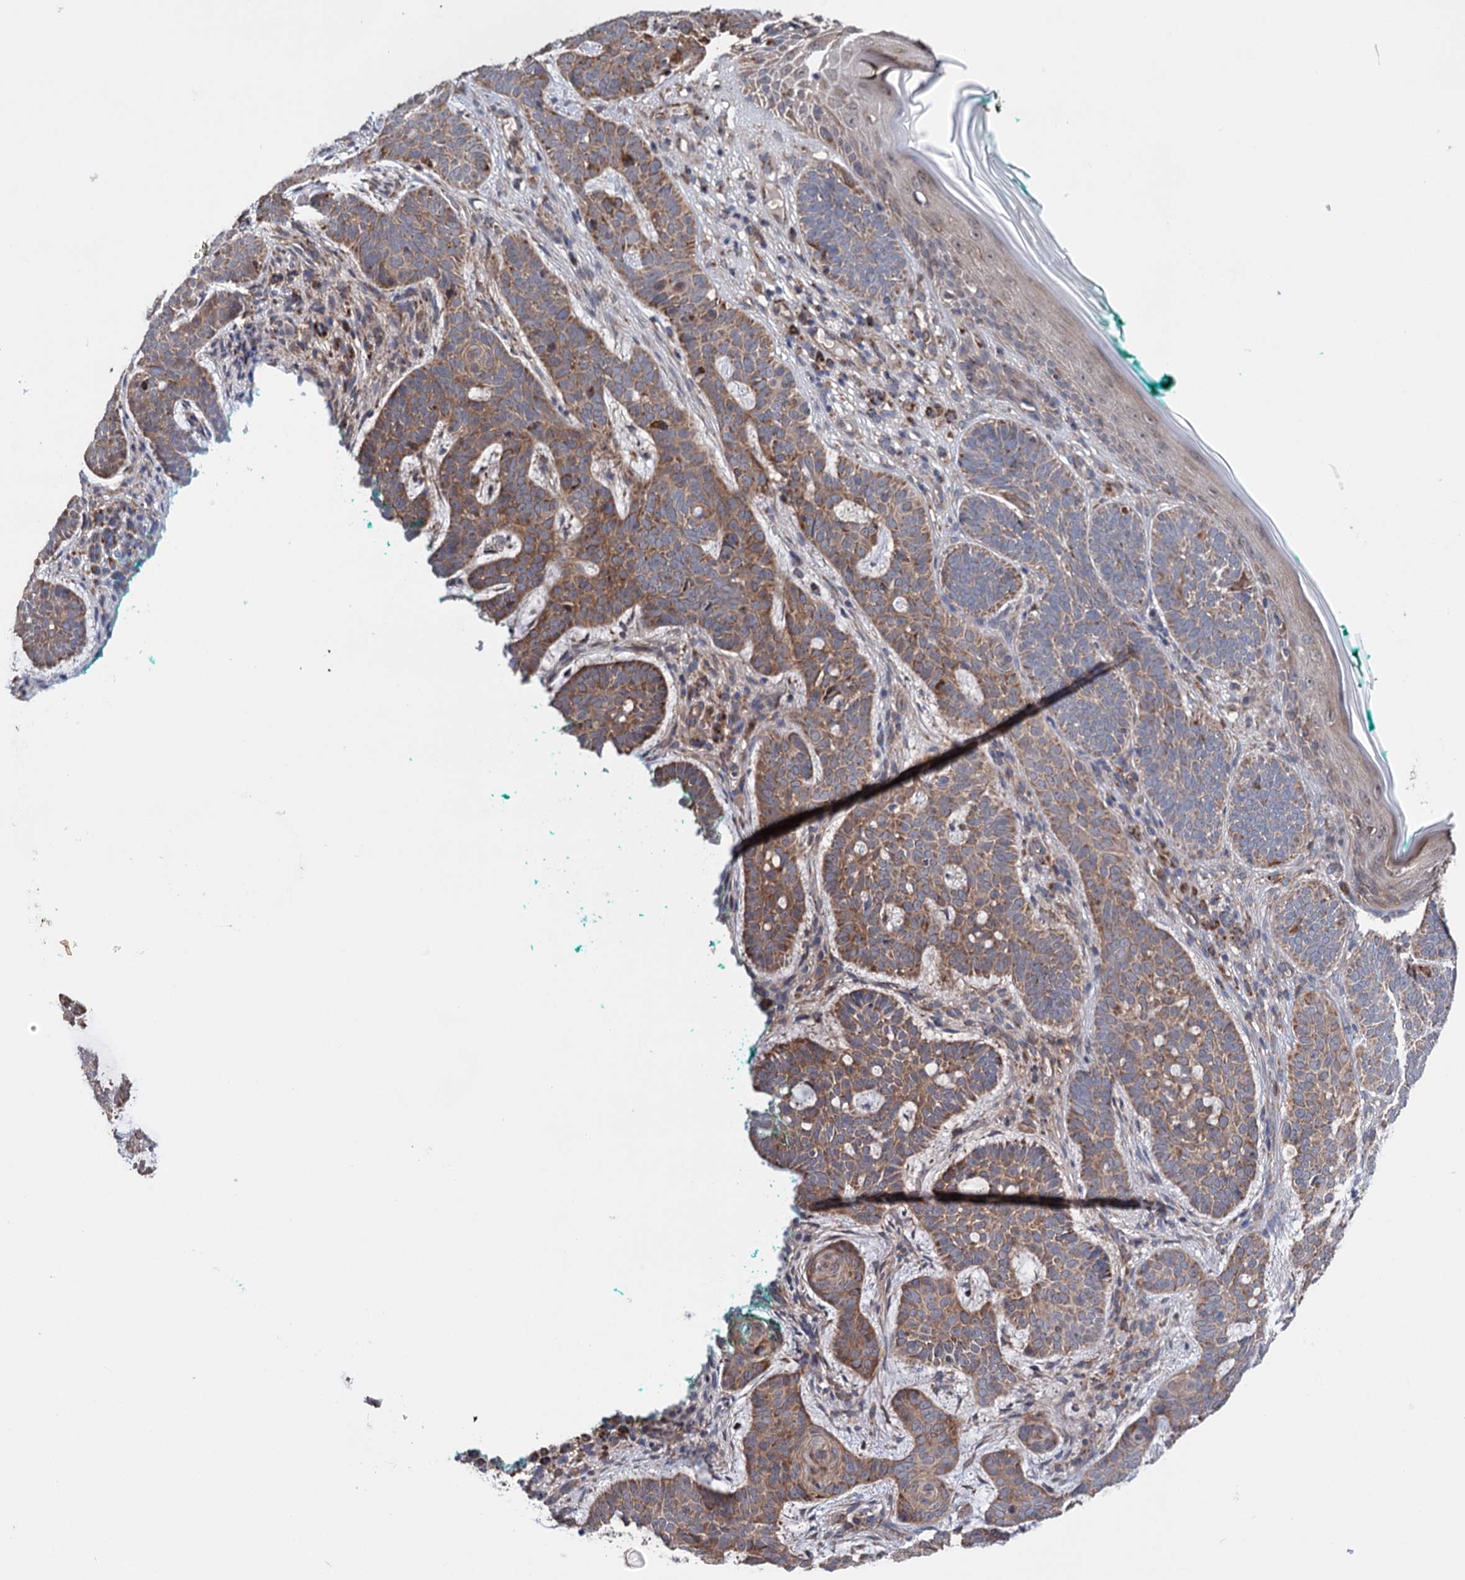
{"staining": {"intensity": "moderate", "quantity": ">75%", "location": "cytoplasmic/membranous"}, "tissue": "skin cancer", "cell_type": "Tumor cells", "image_type": "cancer", "snomed": [{"axis": "morphology", "description": "Basal cell carcinoma"}, {"axis": "topography", "description": "Skin"}], "caption": "Immunohistochemistry (IHC) (DAB) staining of human basal cell carcinoma (skin) demonstrates moderate cytoplasmic/membranous protein staining in about >75% of tumor cells.", "gene": "SUCLA2", "patient": {"sex": "male", "age": 85}}